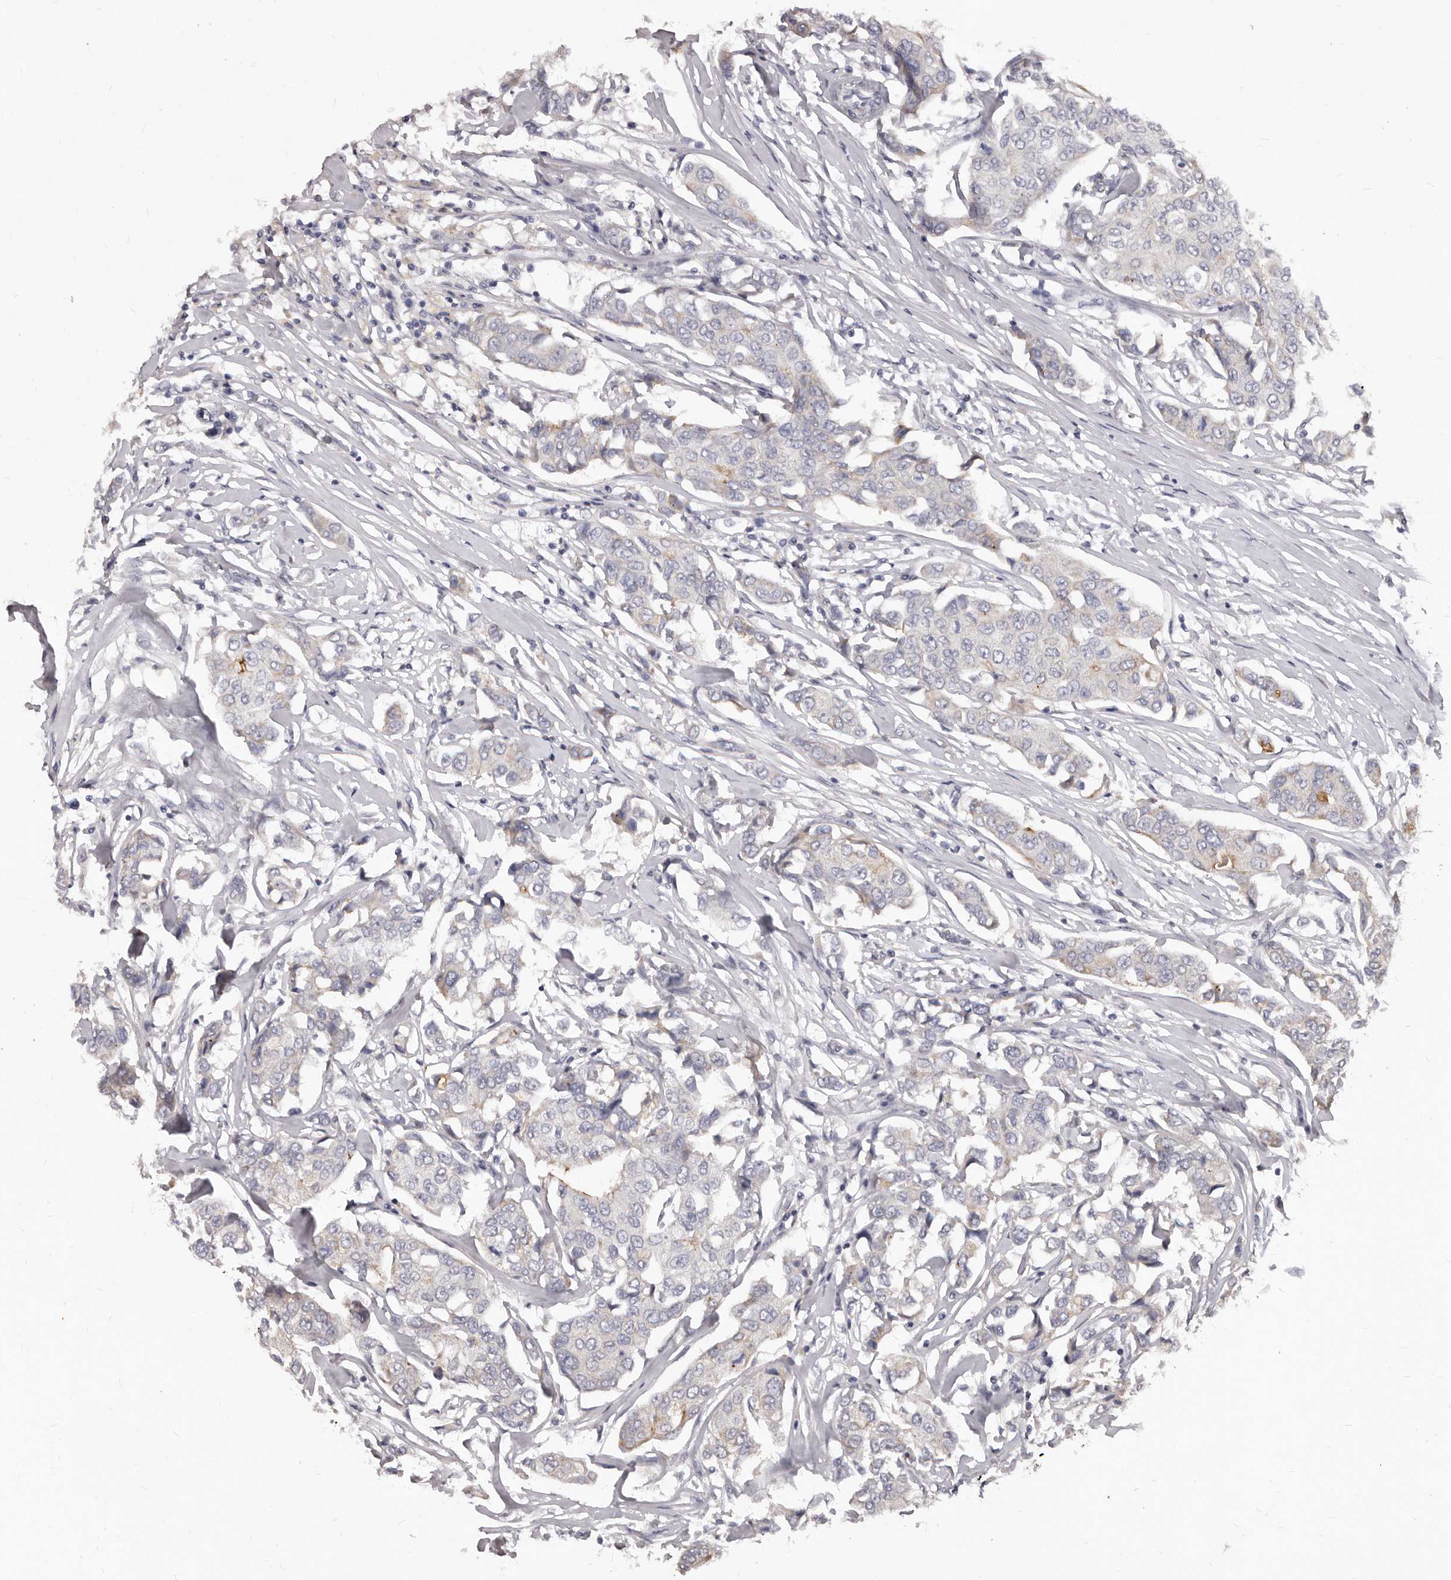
{"staining": {"intensity": "moderate", "quantity": "<25%", "location": "cytoplasmic/membranous"}, "tissue": "breast cancer", "cell_type": "Tumor cells", "image_type": "cancer", "snomed": [{"axis": "morphology", "description": "Duct carcinoma"}, {"axis": "topography", "description": "Breast"}], "caption": "The immunohistochemical stain highlights moderate cytoplasmic/membranous expression in tumor cells of breast cancer tissue.", "gene": "GPRC5C", "patient": {"sex": "female", "age": 80}}